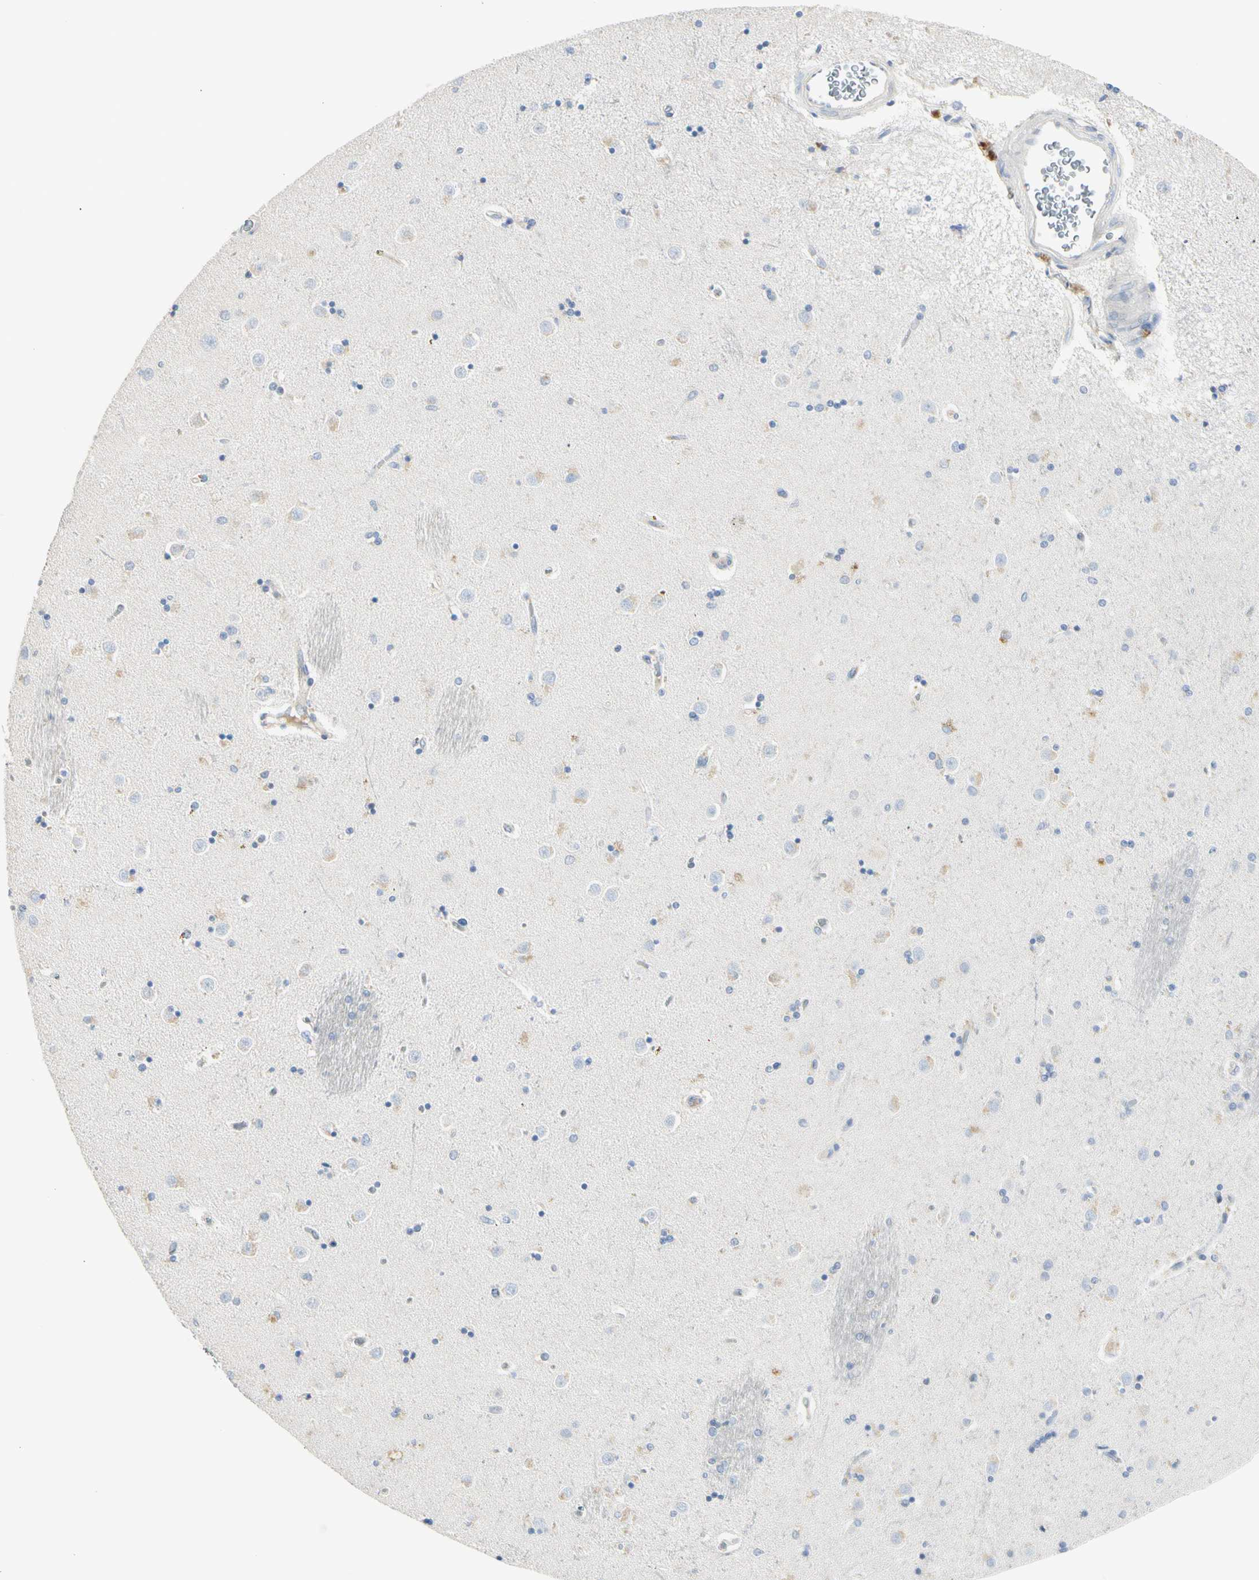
{"staining": {"intensity": "negative", "quantity": "none", "location": "none"}, "tissue": "caudate", "cell_type": "Glial cells", "image_type": "normal", "snomed": [{"axis": "morphology", "description": "Normal tissue, NOS"}, {"axis": "topography", "description": "Lateral ventricle wall"}], "caption": "This is an immunohistochemistry micrograph of unremarkable human caudate. There is no expression in glial cells.", "gene": "NFKB2", "patient": {"sex": "female", "age": 54}}